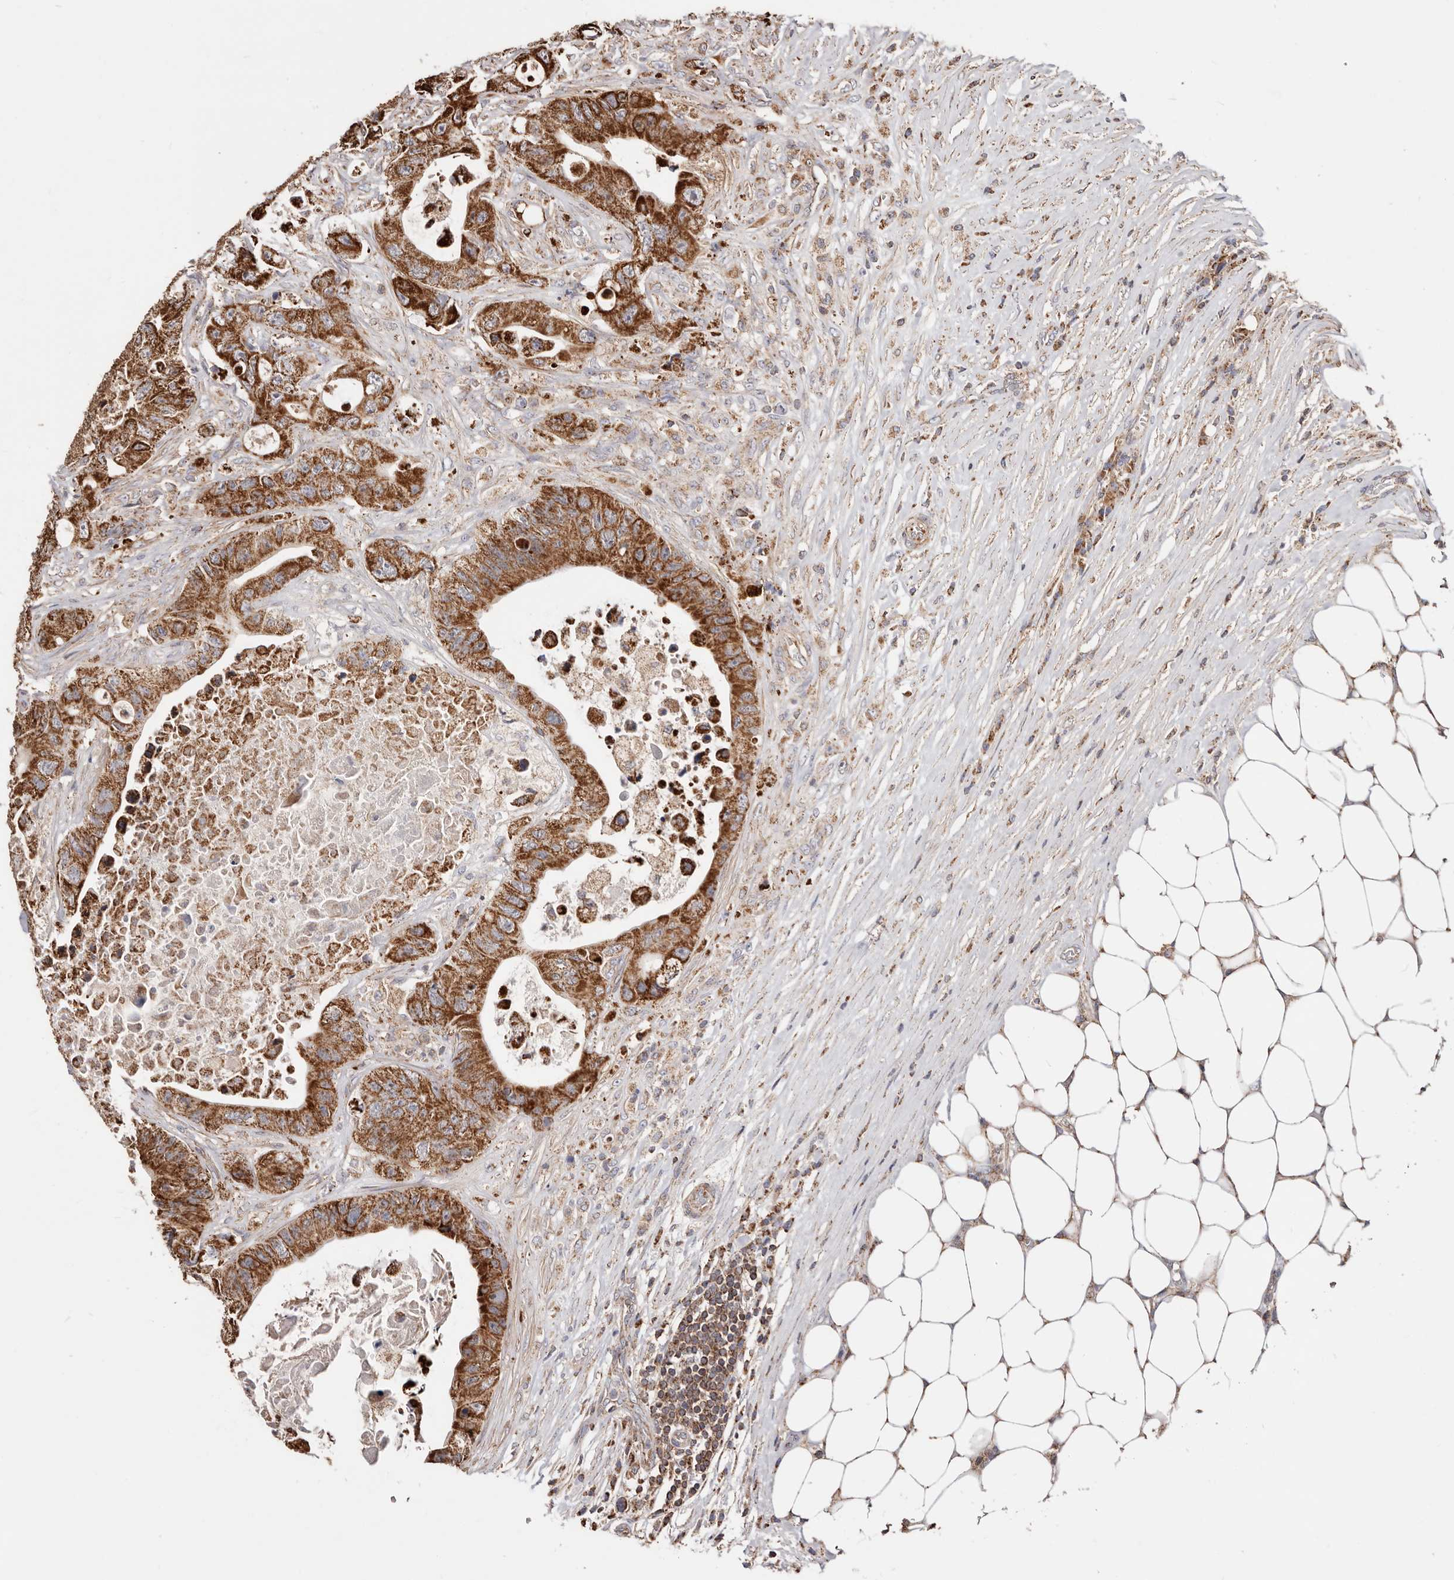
{"staining": {"intensity": "strong", "quantity": ">75%", "location": "cytoplasmic/membranous"}, "tissue": "colorectal cancer", "cell_type": "Tumor cells", "image_type": "cancer", "snomed": [{"axis": "morphology", "description": "Adenocarcinoma, NOS"}, {"axis": "topography", "description": "Colon"}], "caption": "DAB (3,3'-diaminobenzidine) immunohistochemical staining of human adenocarcinoma (colorectal) displays strong cytoplasmic/membranous protein positivity in approximately >75% of tumor cells.", "gene": "PRKACB", "patient": {"sex": "female", "age": 46}}